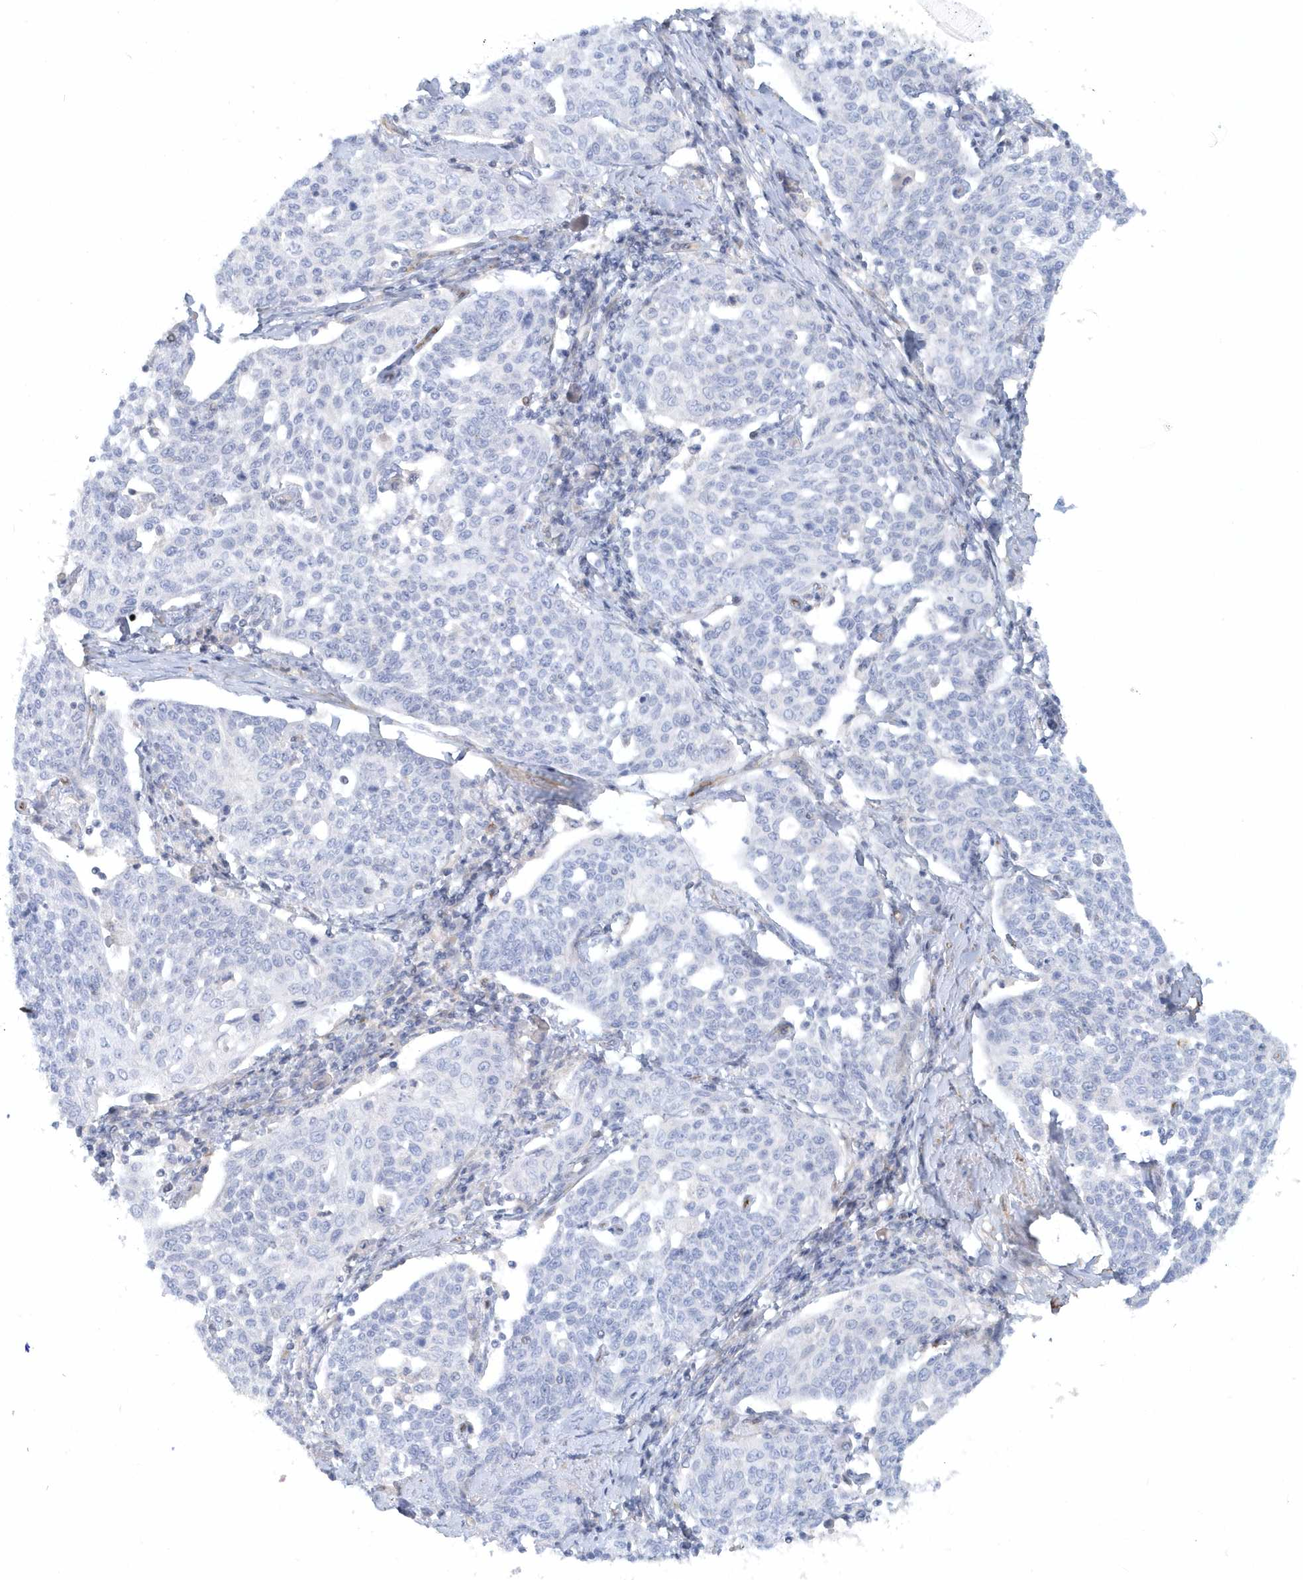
{"staining": {"intensity": "negative", "quantity": "none", "location": "none"}, "tissue": "cervical cancer", "cell_type": "Tumor cells", "image_type": "cancer", "snomed": [{"axis": "morphology", "description": "Squamous cell carcinoma, NOS"}, {"axis": "topography", "description": "Cervix"}], "caption": "Immunohistochemical staining of cervical squamous cell carcinoma exhibits no significant staining in tumor cells. Nuclei are stained in blue.", "gene": "DNAH1", "patient": {"sex": "female", "age": 34}}